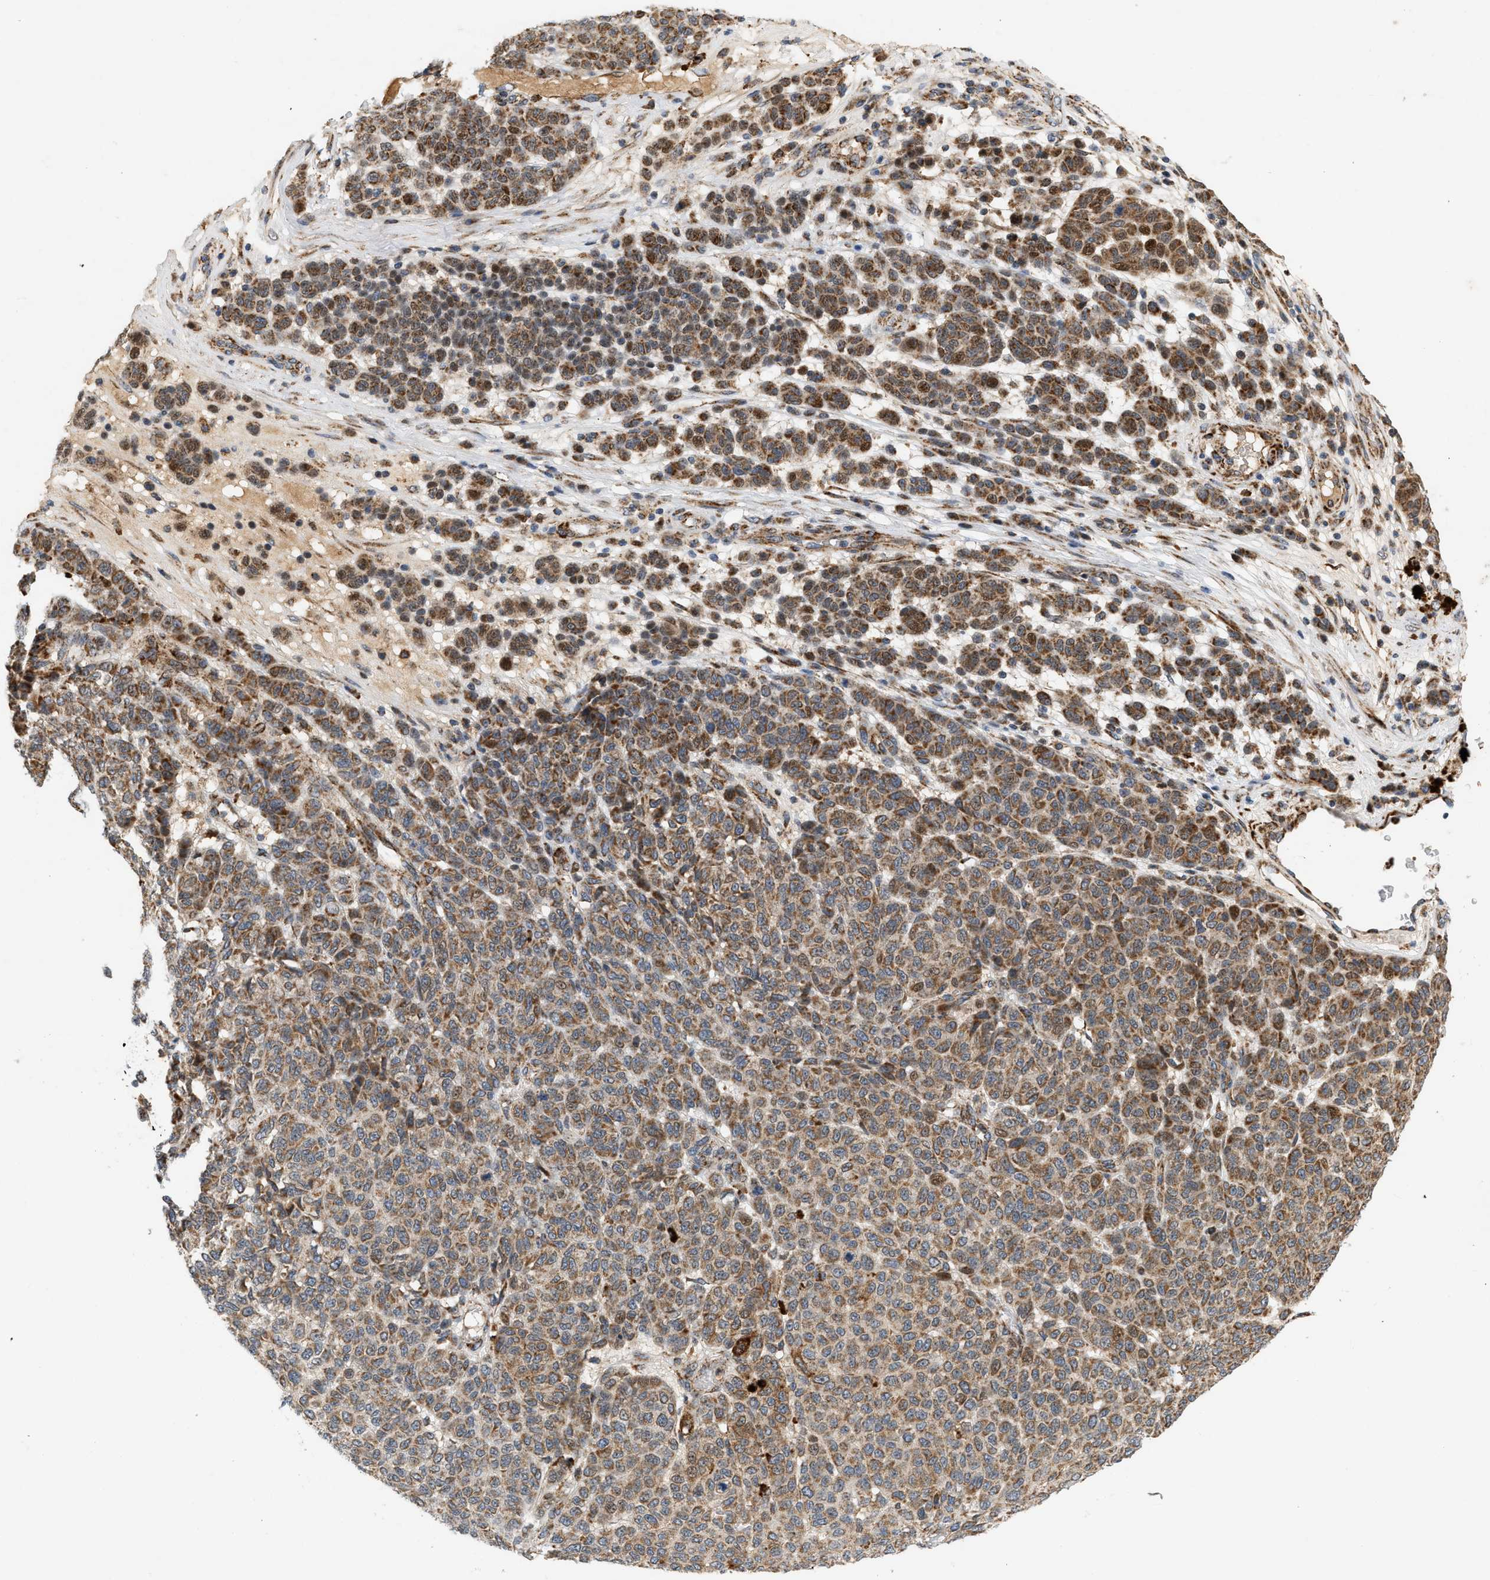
{"staining": {"intensity": "moderate", "quantity": ">75%", "location": "cytoplasmic/membranous"}, "tissue": "melanoma", "cell_type": "Tumor cells", "image_type": "cancer", "snomed": [{"axis": "morphology", "description": "Malignant melanoma, NOS"}, {"axis": "topography", "description": "Skin"}], "caption": "High-magnification brightfield microscopy of malignant melanoma stained with DAB (3,3'-diaminobenzidine) (brown) and counterstained with hematoxylin (blue). tumor cells exhibit moderate cytoplasmic/membranous staining is identified in approximately>75% of cells.", "gene": "MCU", "patient": {"sex": "male", "age": 59}}